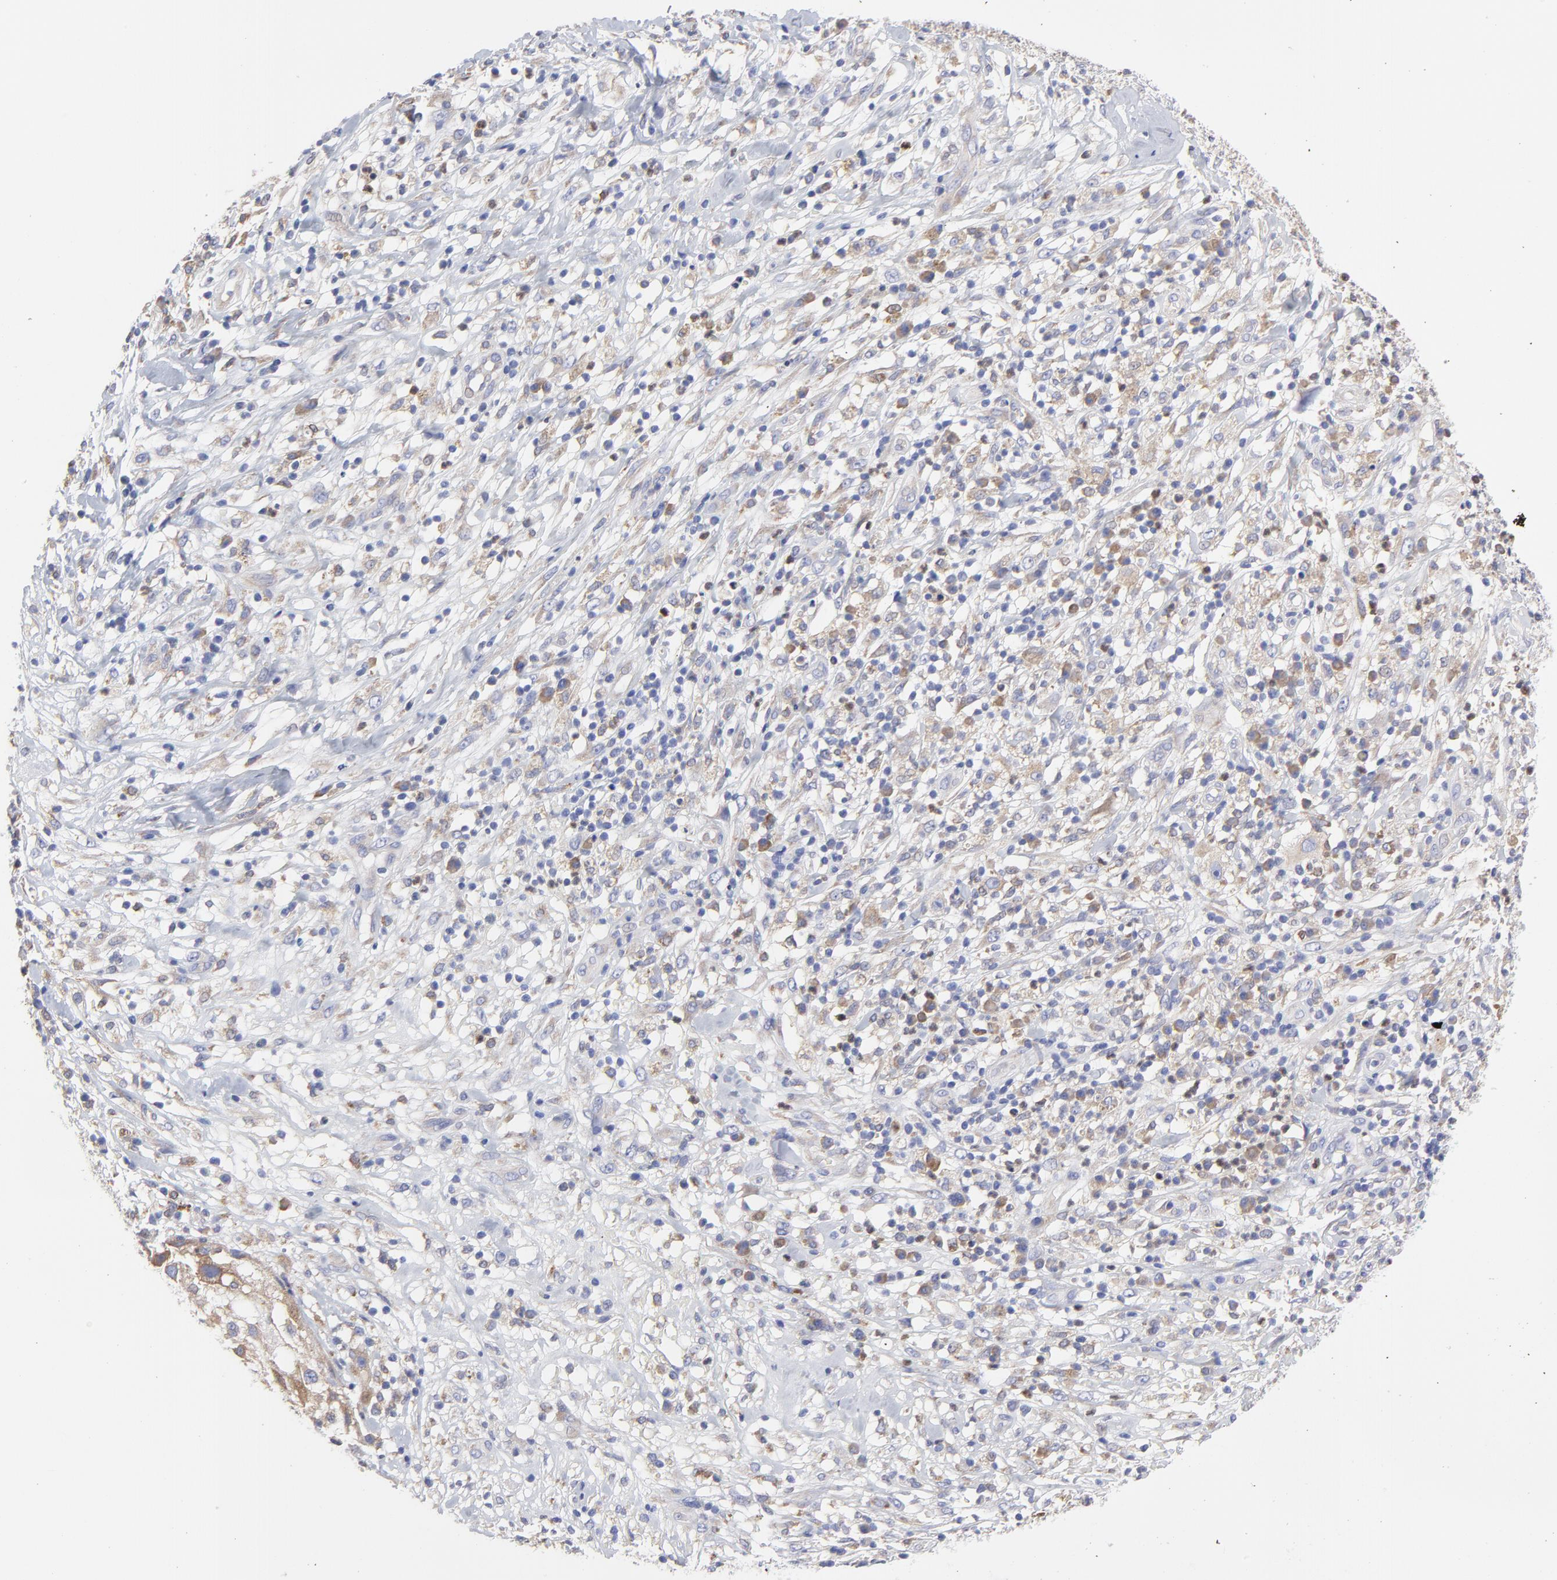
{"staining": {"intensity": "moderate", "quantity": ">75%", "location": "cytoplasmic/membranous"}, "tissue": "melanoma", "cell_type": "Tumor cells", "image_type": "cancer", "snomed": [{"axis": "morphology", "description": "Necrosis, NOS"}, {"axis": "morphology", "description": "Malignant melanoma, NOS"}, {"axis": "topography", "description": "Skin"}], "caption": "DAB (3,3'-diaminobenzidine) immunohistochemical staining of human malignant melanoma demonstrates moderate cytoplasmic/membranous protein positivity in approximately >75% of tumor cells.", "gene": "MOSPD2", "patient": {"sex": "female", "age": 87}}